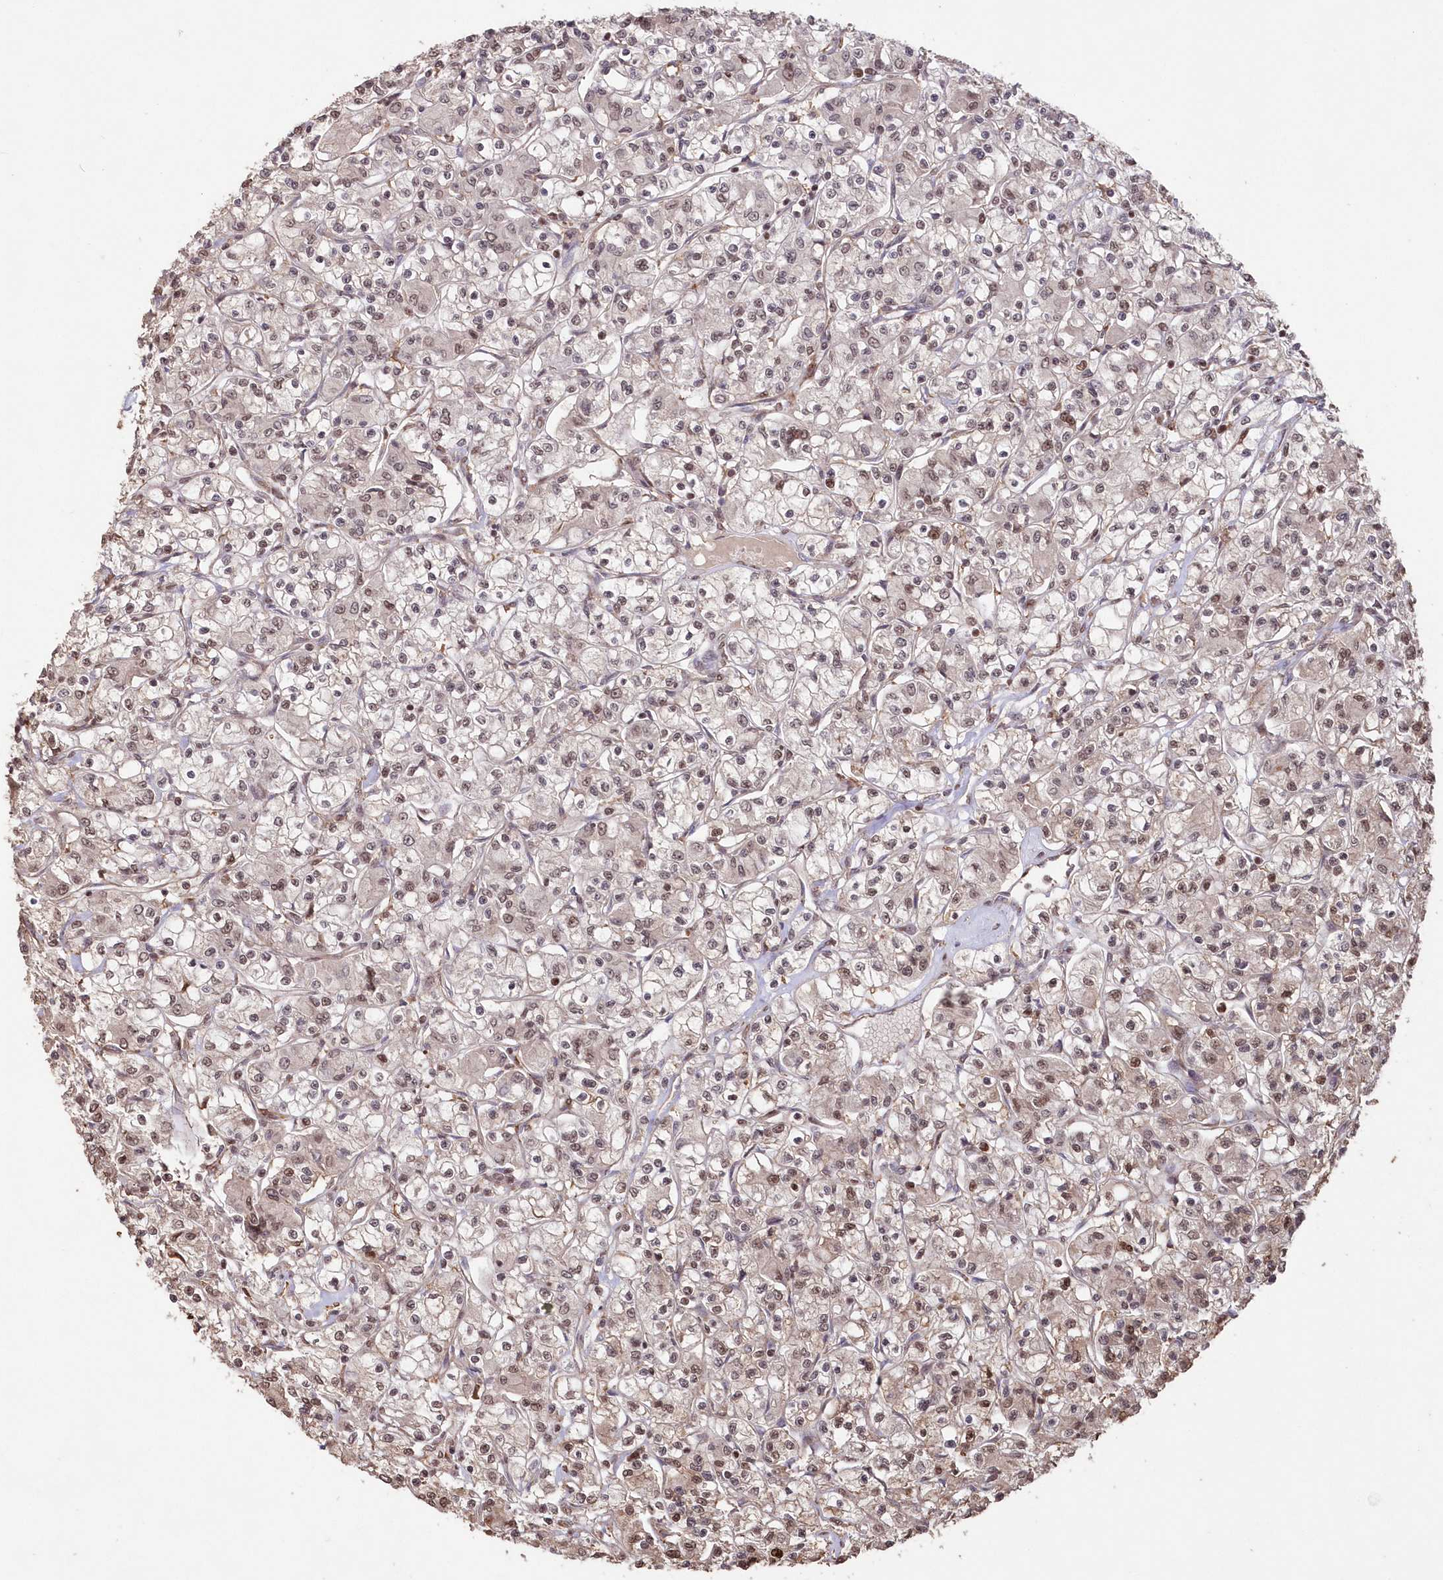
{"staining": {"intensity": "moderate", "quantity": ">75%", "location": "nuclear"}, "tissue": "renal cancer", "cell_type": "Tumor cells", "image_type": "cancer", "snomed": [{"axis": "morphology", "description": "Adenocarcinoma, NOS"}, {"axis": "topography", "description": "Kidney"}], "caption": "Immunohistochemical staining of human renal cancer (adenocarcinoma) reveals moderate nuclear protein positivity in about >75% of tumor cells.", "gene": "PDS5A", "patient": {"sex": "female", "age": 59}}